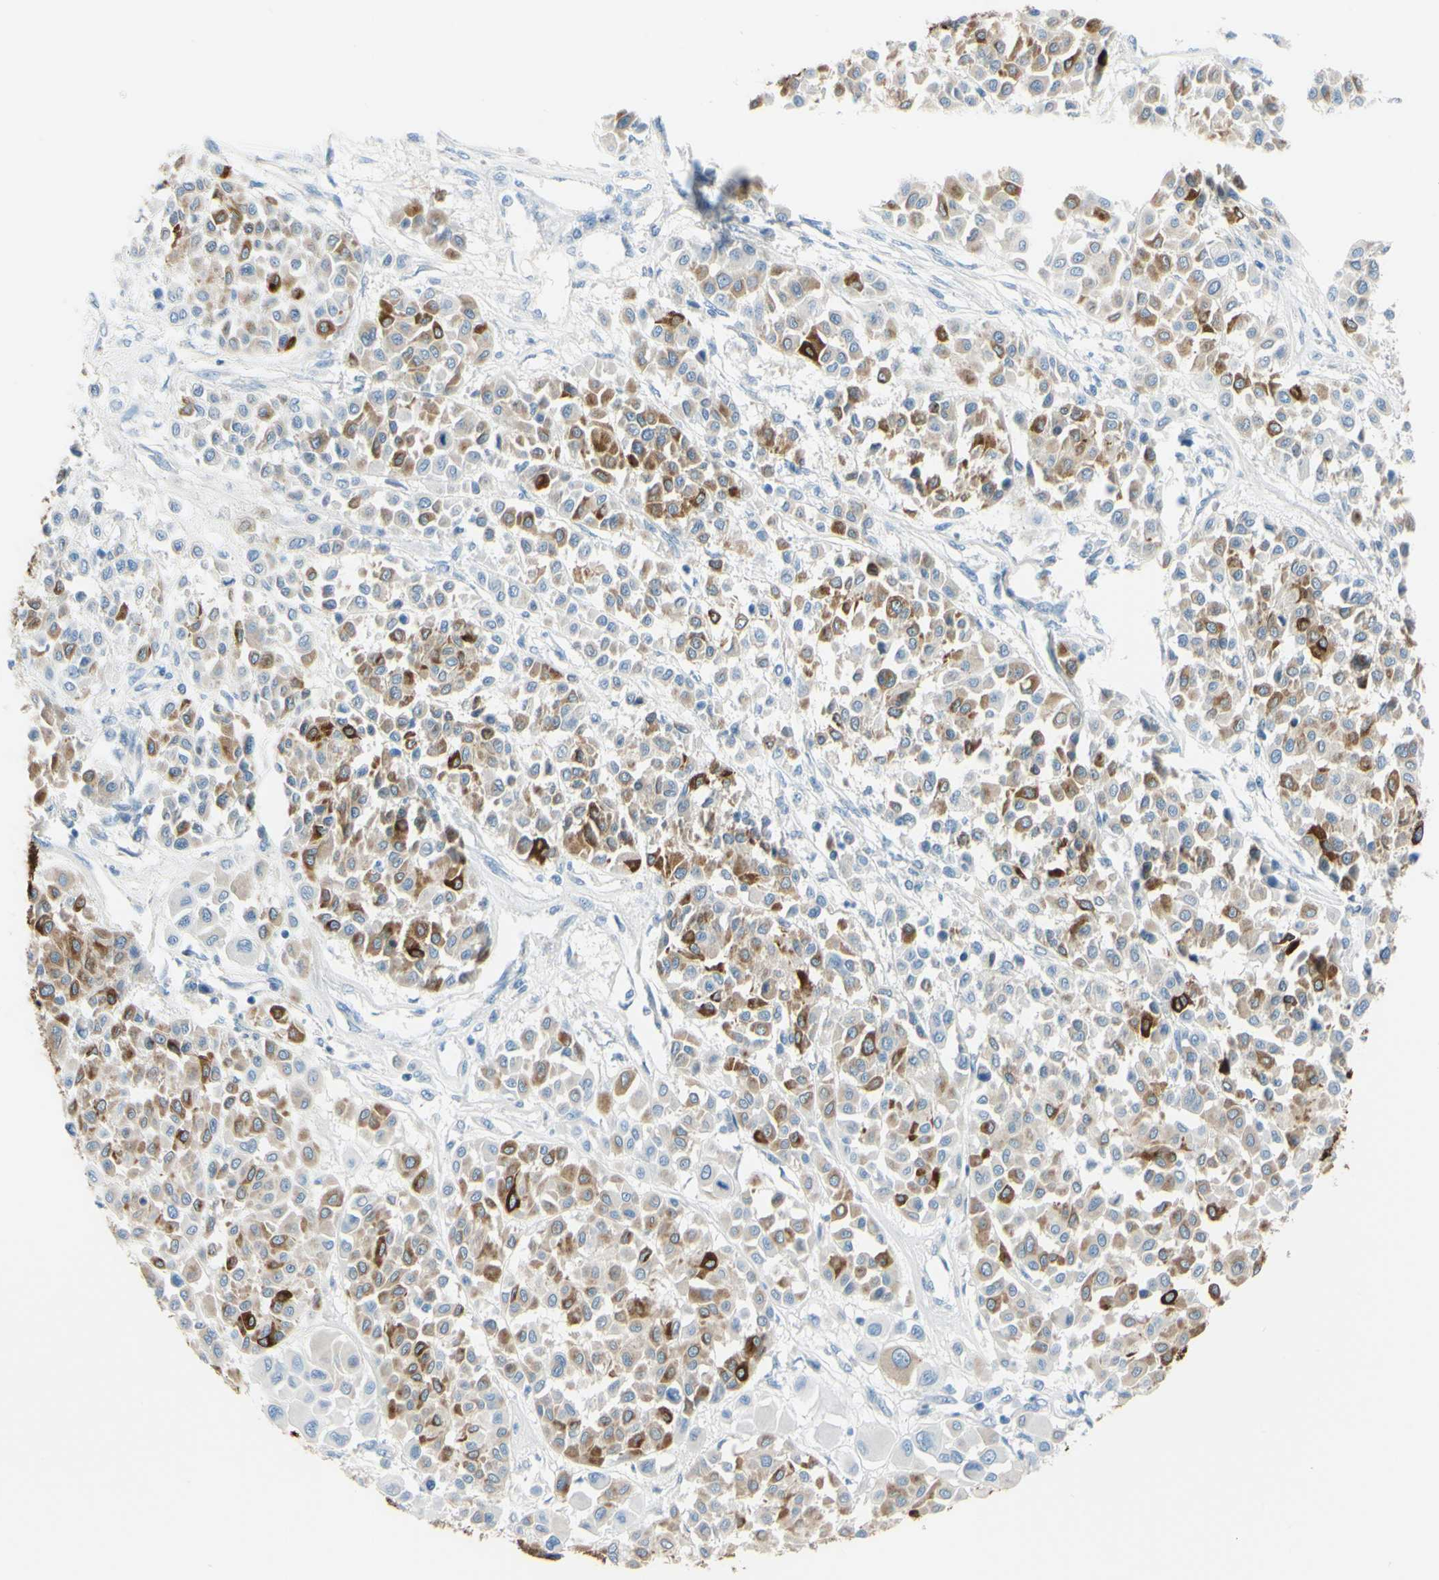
{"staining": {"intensity": "strong", "quantity": "25%-75%", "location": "cytoplasmic/membranous"}, "tissue": "melanoma", "cell_type": "Tumor cells", "image_type": "cancer", "snomed": [{"axis": "morphology", "description": "Malignant melanoma, Metastatic site"}, {"axis": "topography", "description": "Soft tissue"}], "caption": "Protein positivity by immunohistochemistry (IHC) shows strong cytoplasmic/membranous staining in about 25%-75% of tumor cells in malignant melanoma (metastatic site).", "gene": "DCT", "patient": {"sex": "male", "age": 41}}